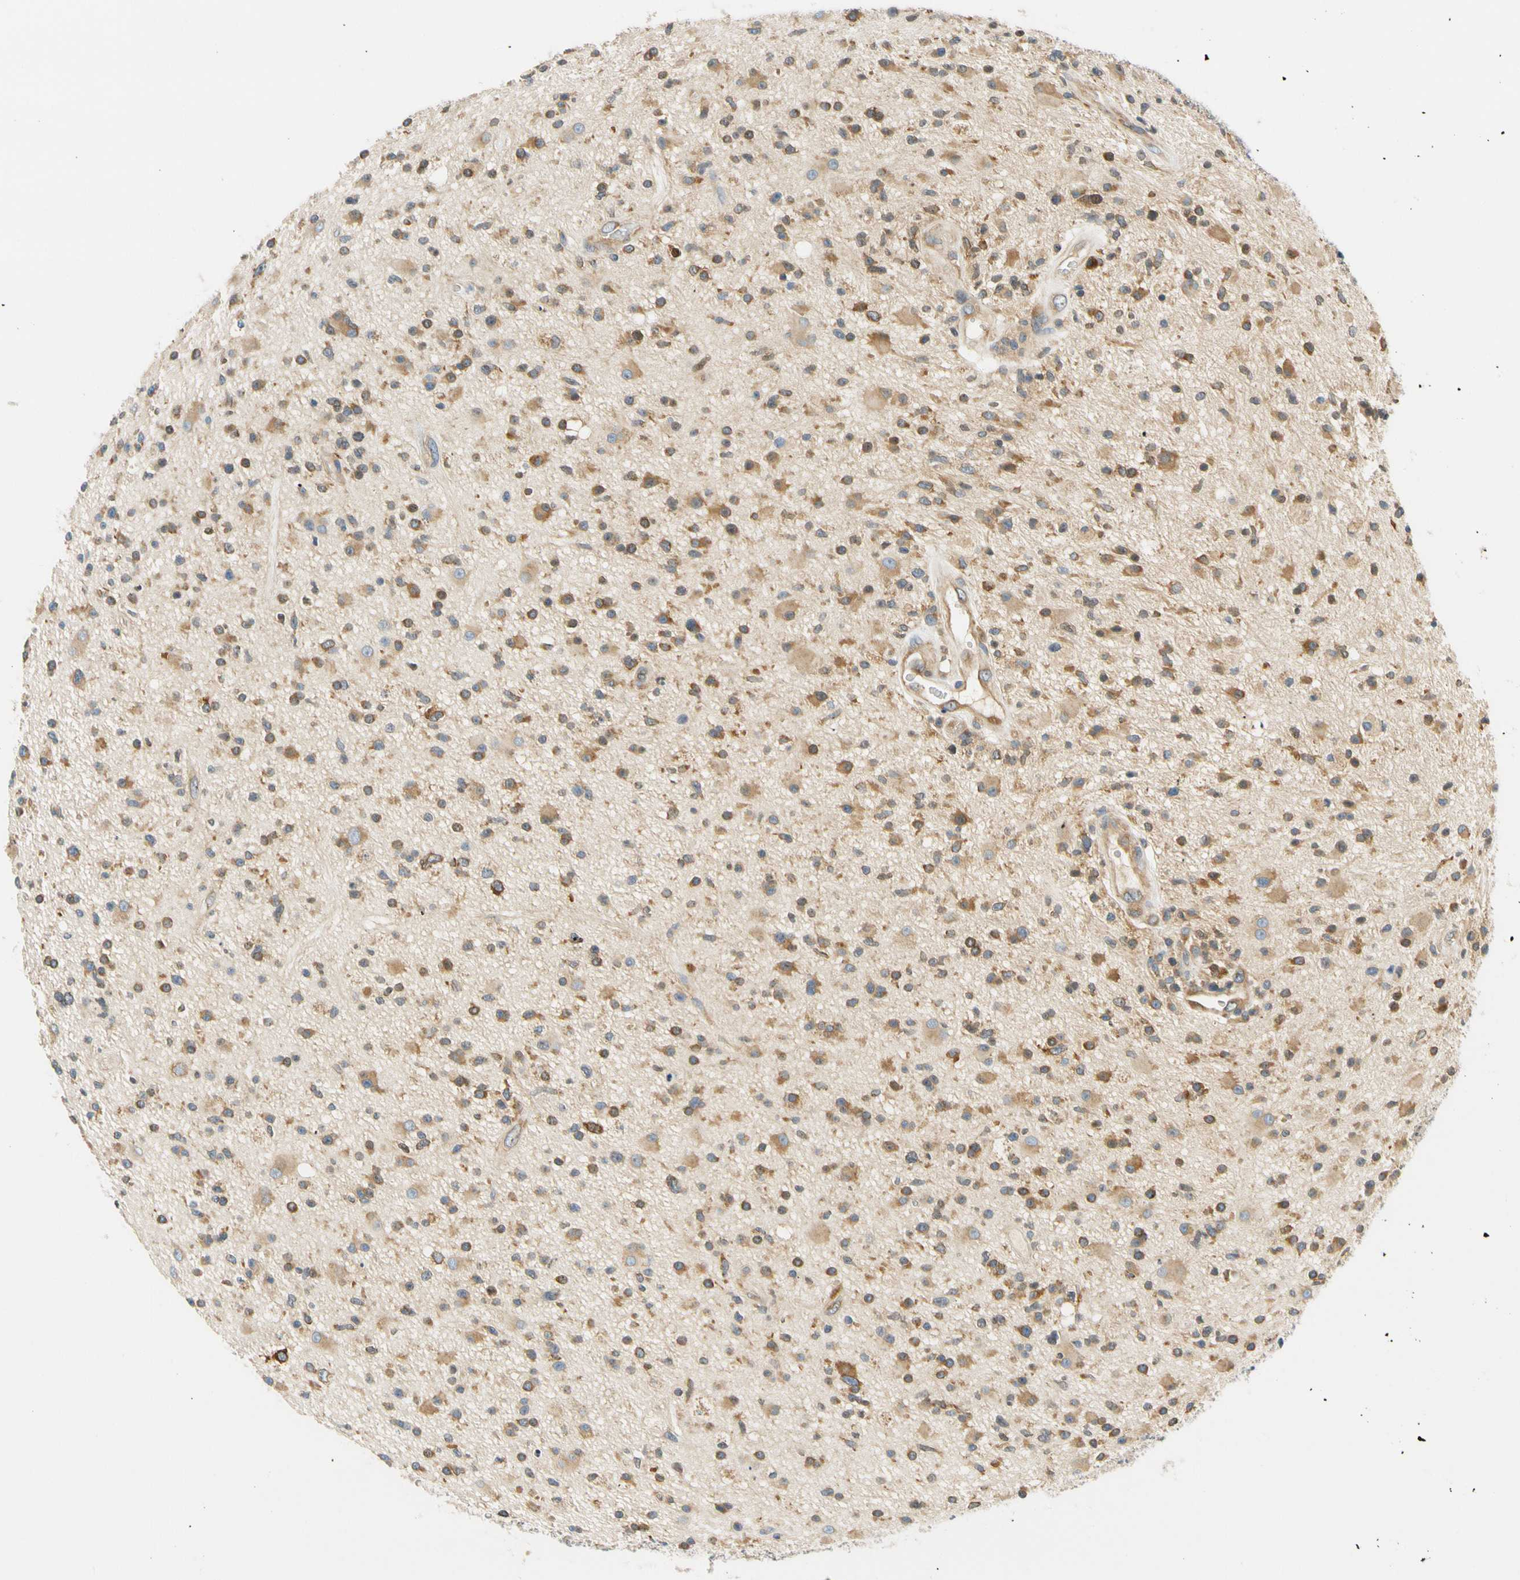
{"staining": {"intensity": "moderate", "quantity": ">75%", "location": "cytoplasmic/membranous"}, "tissue": "glioma", "cell_type": "Tumor cells", "image_type": "cancer", "snomed": [{"axis": "morphology", "description": "Glioma, malignant, High grade"}, {"axis": "topography", "description": "Brain"}], "caption": "Immunohistochemistry (IHC) of human glioma shows medium levels of moderate cytoplasmic/membranous expression in about >75% of tumor cells. (brown staining indicates protein expression, while blue staining denotes nuclei).", "gene": "LRRC47", "patient": {"sex": "male", "age": 33}}